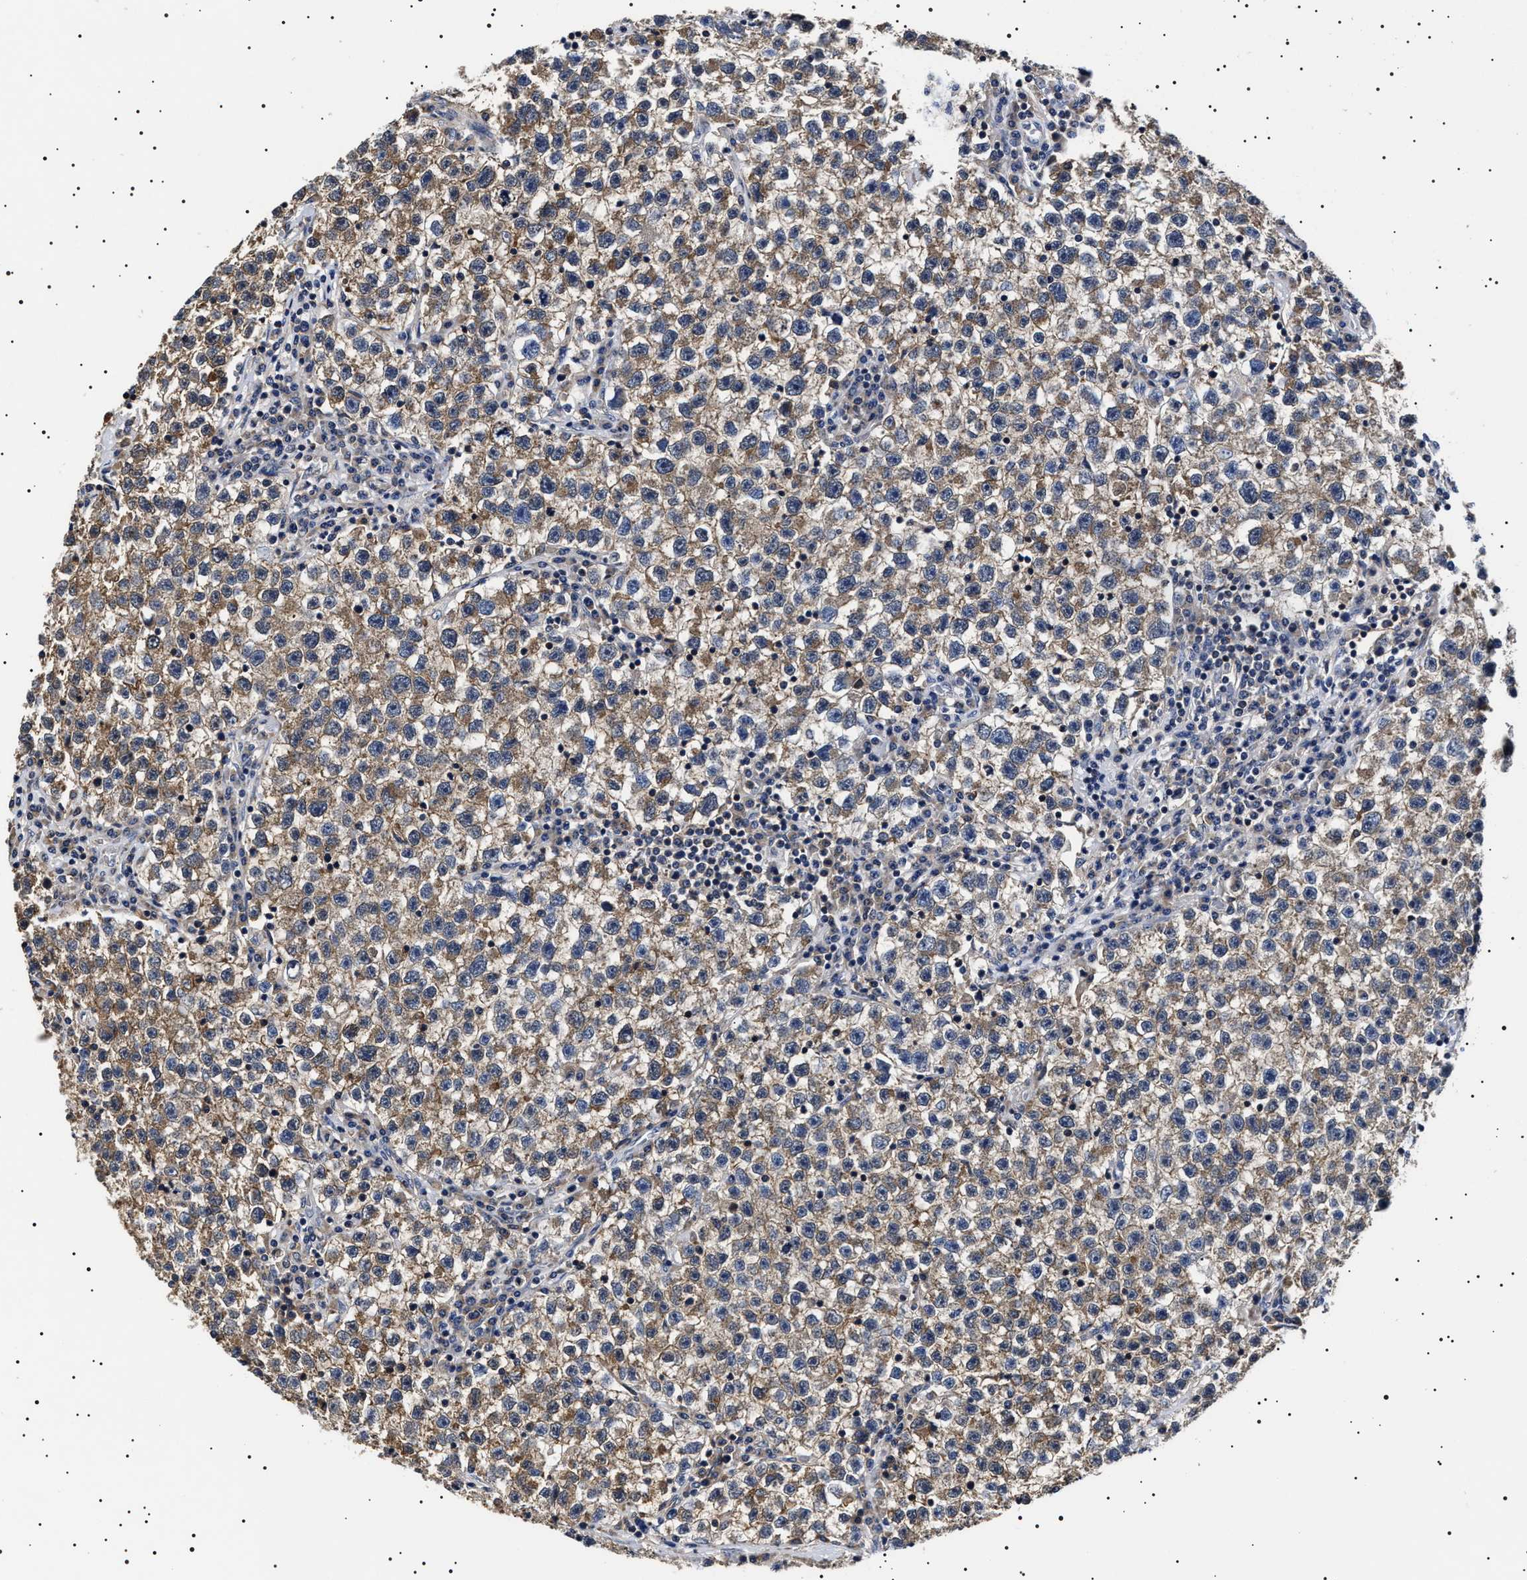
{"staining": {"intensity": "moderate", "quantity": ">75%", "location": "cytoplasmic/membranous"}, "tissue": "testis cancer", "cell_type": "Tumor cells", "image_type": "cancer", "snomed": [{"axis": "morphology", "description": "Seminoma, NOS"}, {"axis": "topography", "description": "Testis"}], "caption": "Immunohistochemistry of seminoma (testis) reveals medium levels of moderate cytoplasmic/membranous staining in about >75% of tumor cells. Immunohistochemistry stains the protein in brown and the nuclei are stained blue.", "gene": "SLC4A7", "patient": {"sex": "male", "age": 22}}